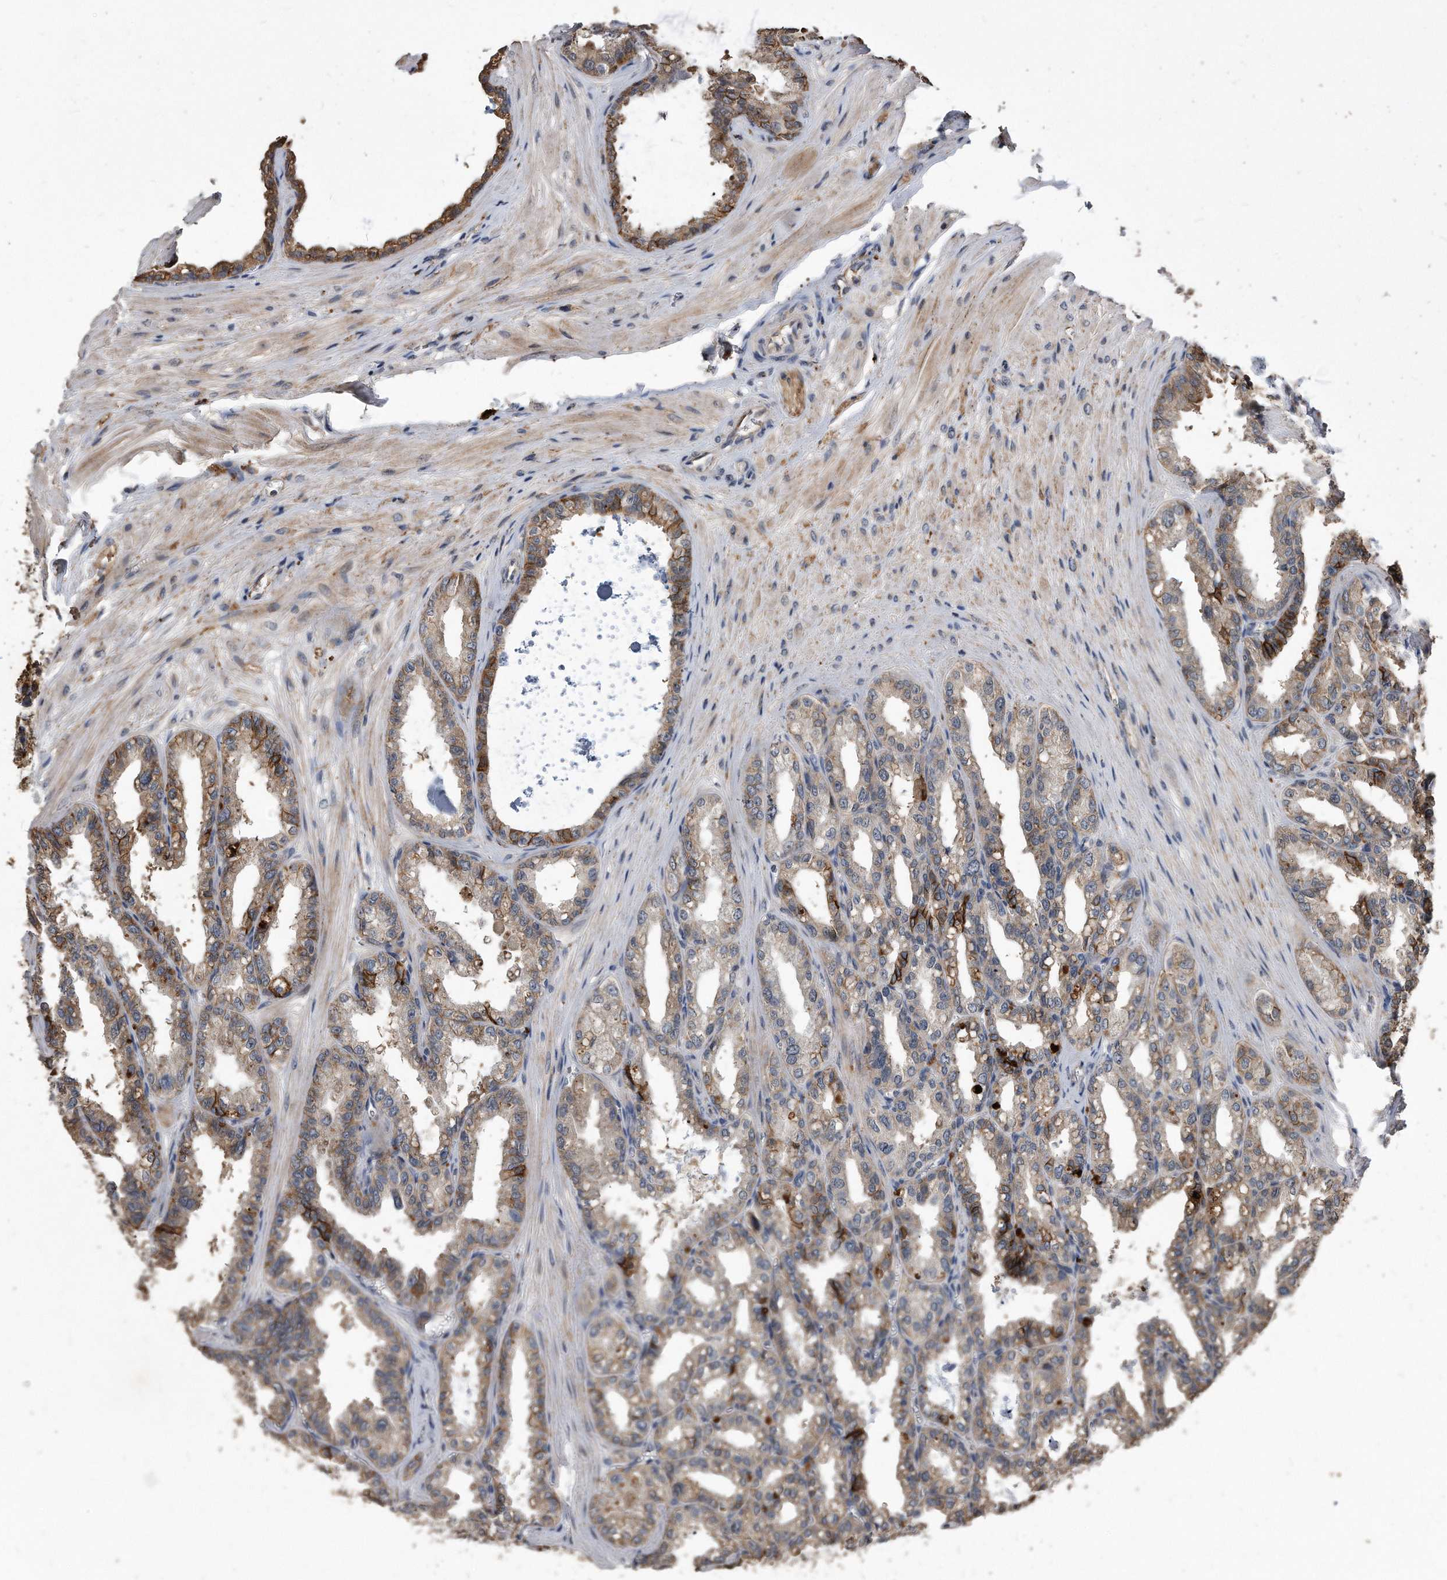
{"staining": {"intensity": "strong", "quantity": "25%-75%", "location": "cytoplasmic/membranous"}, "tissue": "seminal vesicle", "cell_type": "Glandular cells", "image_type": "normal", "snomed": [{"axis": "morphology", "description": "Normal tissue, NOS"}, {"axis": "topography", "description": "Prostate"}, {"axis": "topography", "description": "Seminal veicle"}], "caption": "High-power microscopy captured an immunohistochemistry (IHC) photomicrograph of unremarkable seminal vesicle, revealing strong cytoplasmic/membranous positivity in approximately 25%-75% of glandular cells. The staining was performed using DAB (3,3'-diaminobenzidine) to visualize the protein expression in brown, while the nuclei were stained in blue with hematoxylin (Magnification: 20x).", "gene": "IL20RA", "patient": {"sex": "male", "age": 51}}